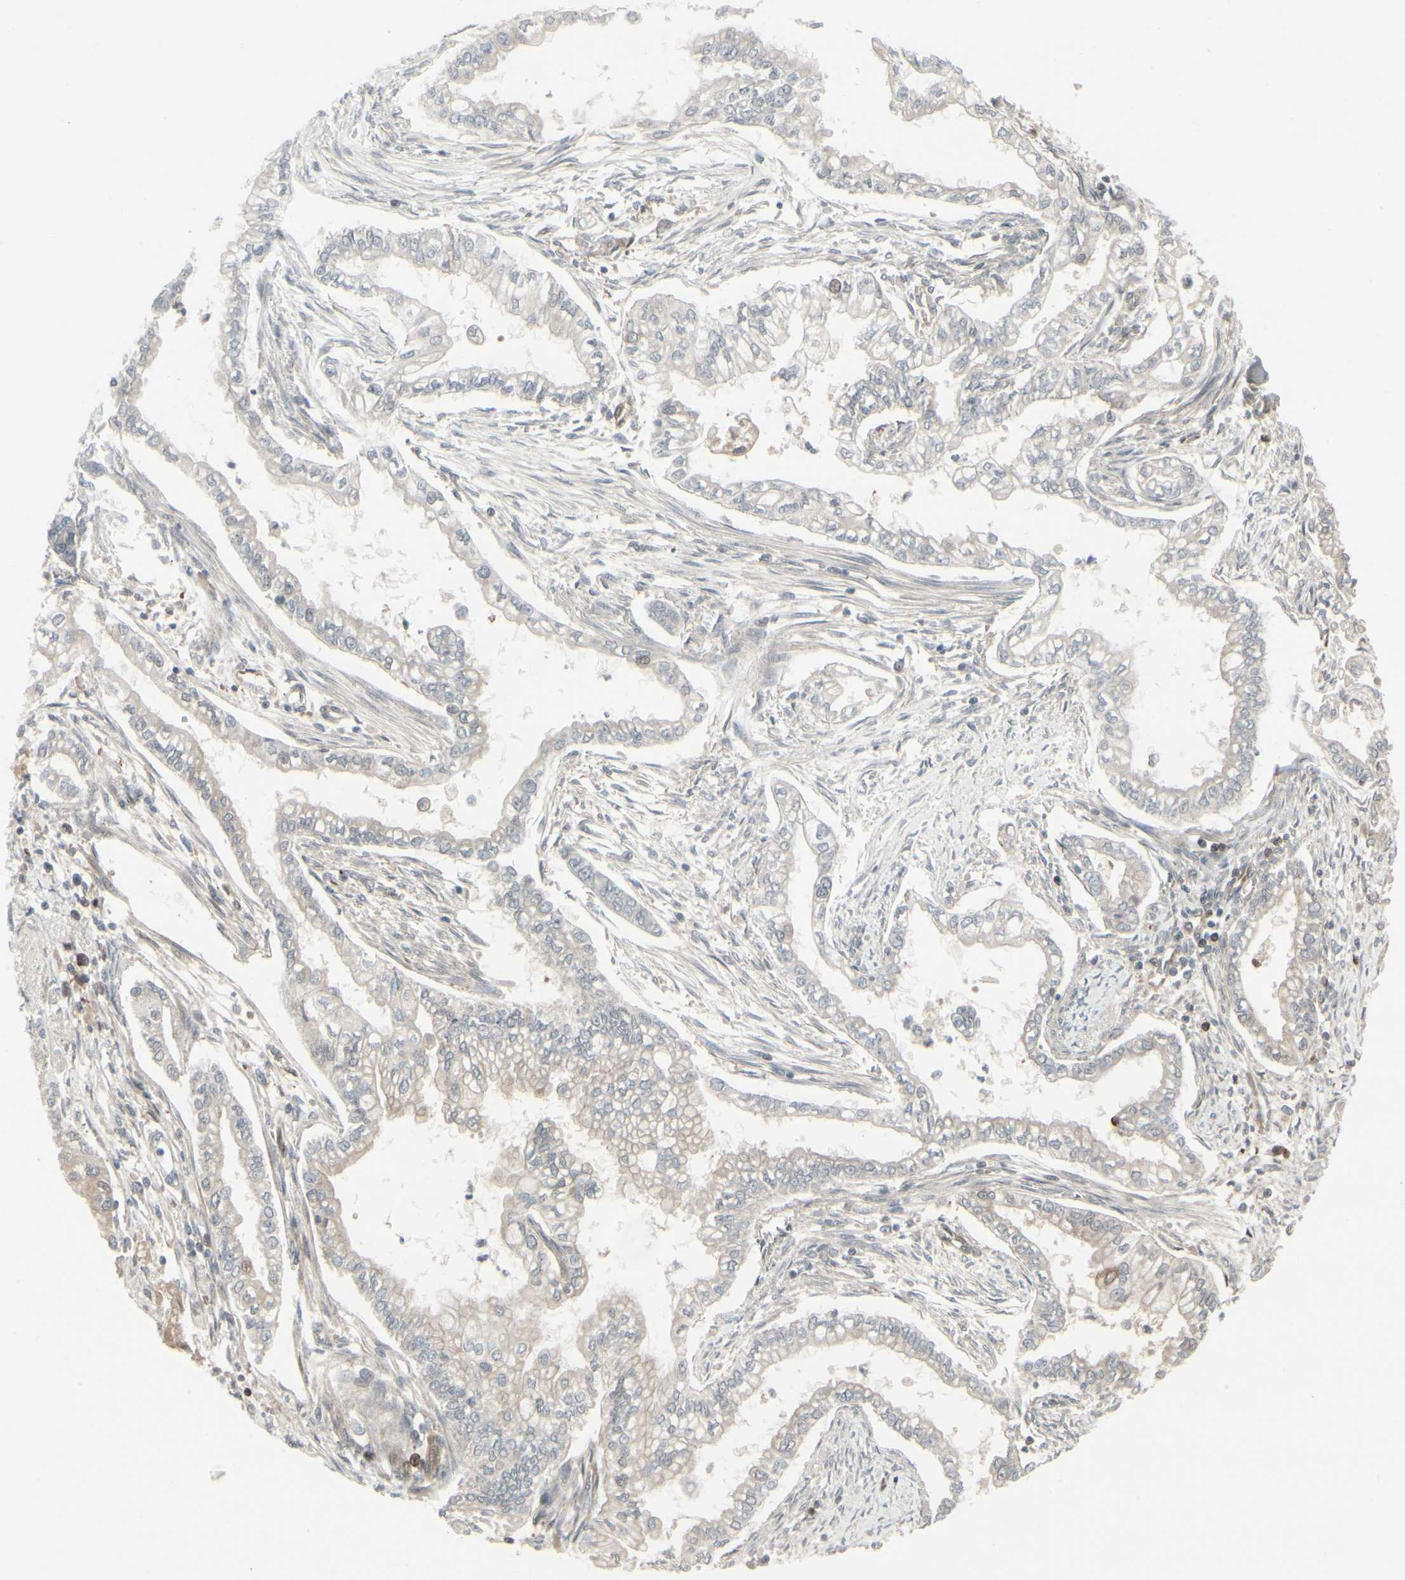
{"staining": {"intensity": "weak", "quantity": ">75%", "location": "cytoplasmic/membranous"}, "tissue": "pancreatic cancer", "cell_type": "Tumor cells", "image_type": "cancer", "snomed": [{"axis": "morphology", "description": "Normal tissue, NOS"}, {"axis": "topography", "description": "Pancreas"}], "caption": "Protein staining of pancreatic cancer tissue demonstrates weak cytoplasmic/membranous positivity in about >75% of tumor cells.", "gene": "IGFBP6", "patient": {"sex": "male", "age": 42}}